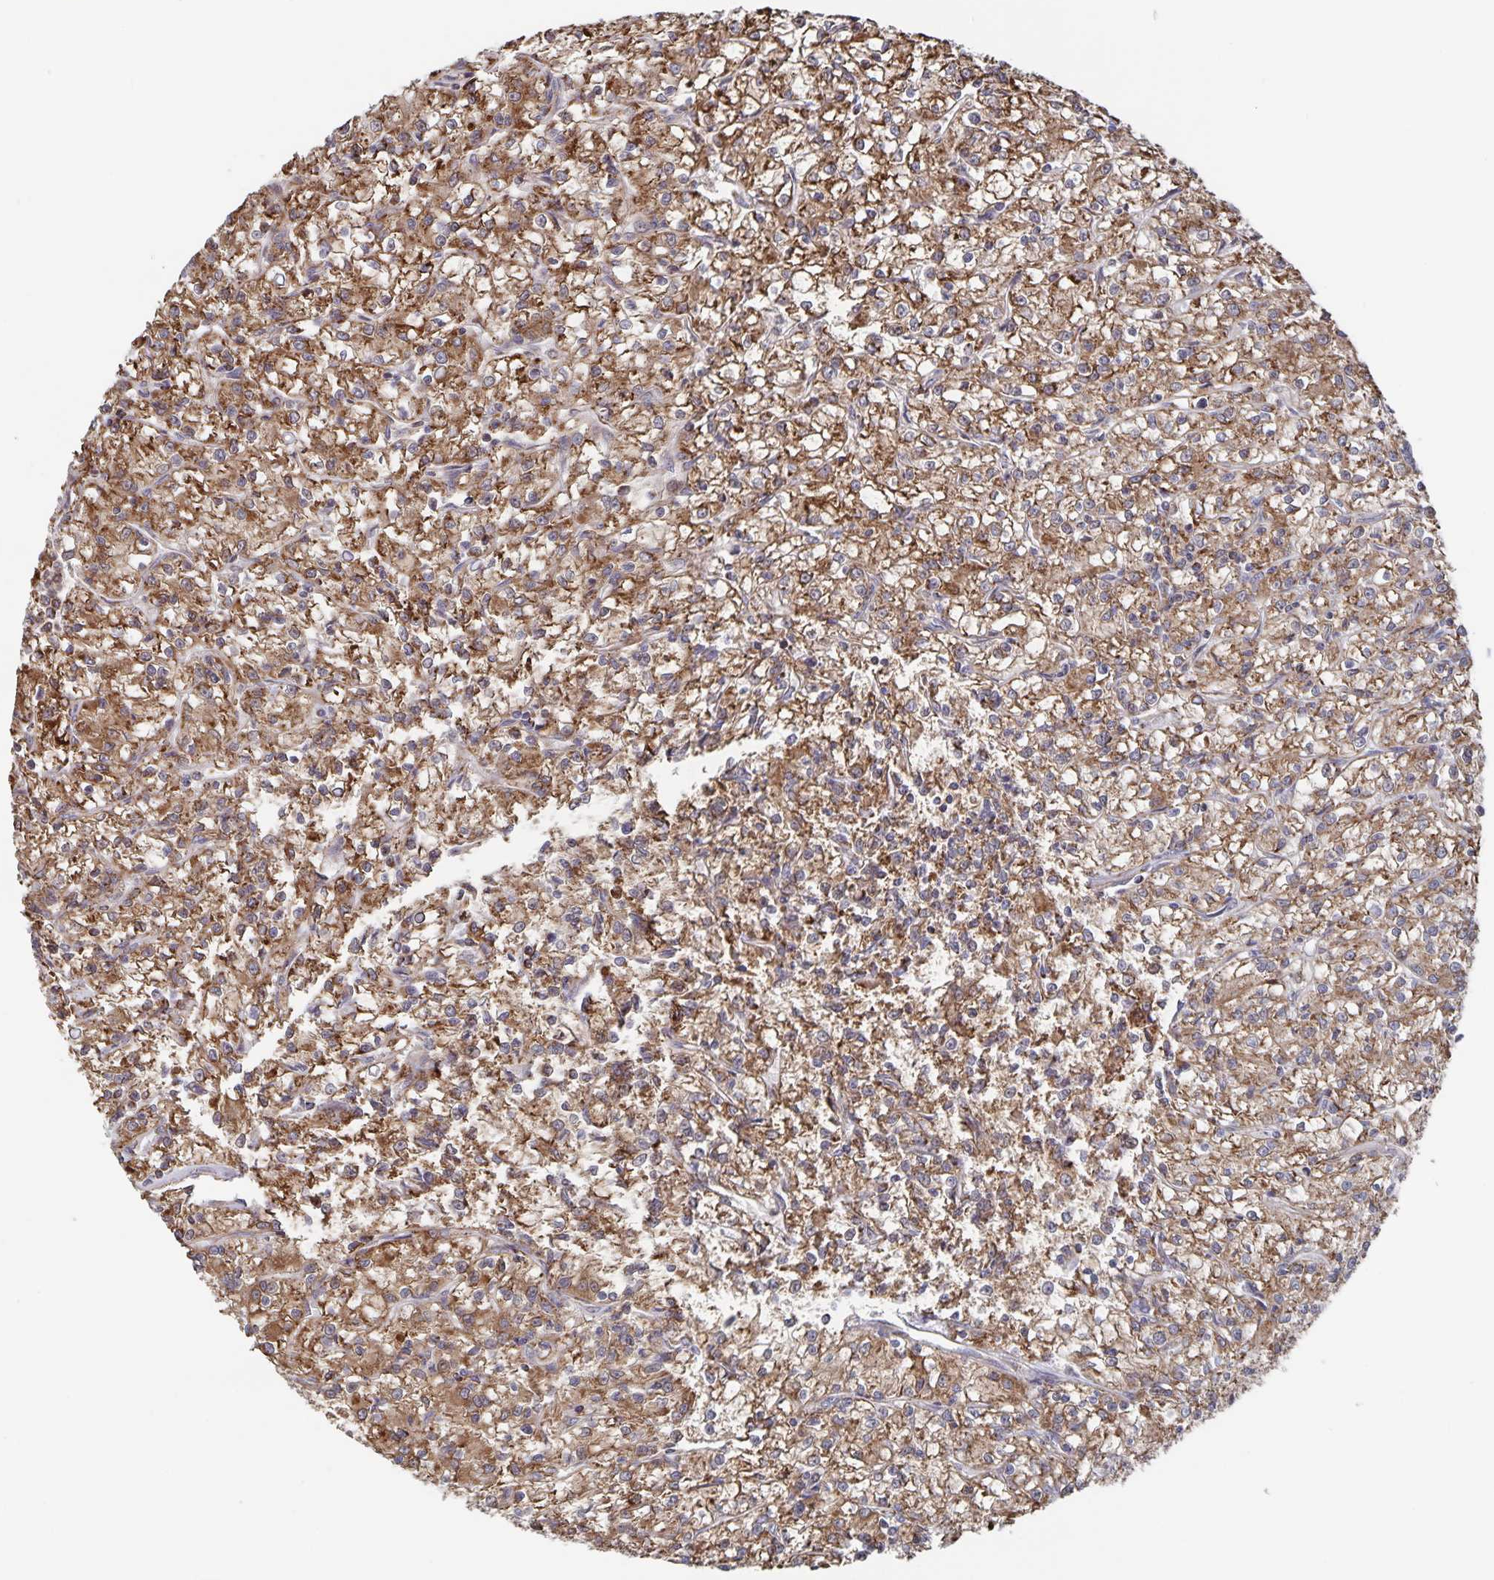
{"staining": {"intensity": "moderate", "quantity": ">75%", "location": "cytoplasmic/membranous"}, "tissue": "renal cancer", "cell_type": "Tumor cells", "image_type": "cancer", "snomed": [{"axis": "morphology", "description": "Adenocarcinoma, NOS"}, {"axis": "topography", "description": "Kidney"}], "caption": "Tumor cells show moderate cytoplasmic/membranous staining in approximately >75% of cells in adenocarcinoma (renal). (brown staining indicates protein expression, while blue staining denotes nuclei).", "gene": "ACACA", "patient": {"sex": "female", "age": 59}}